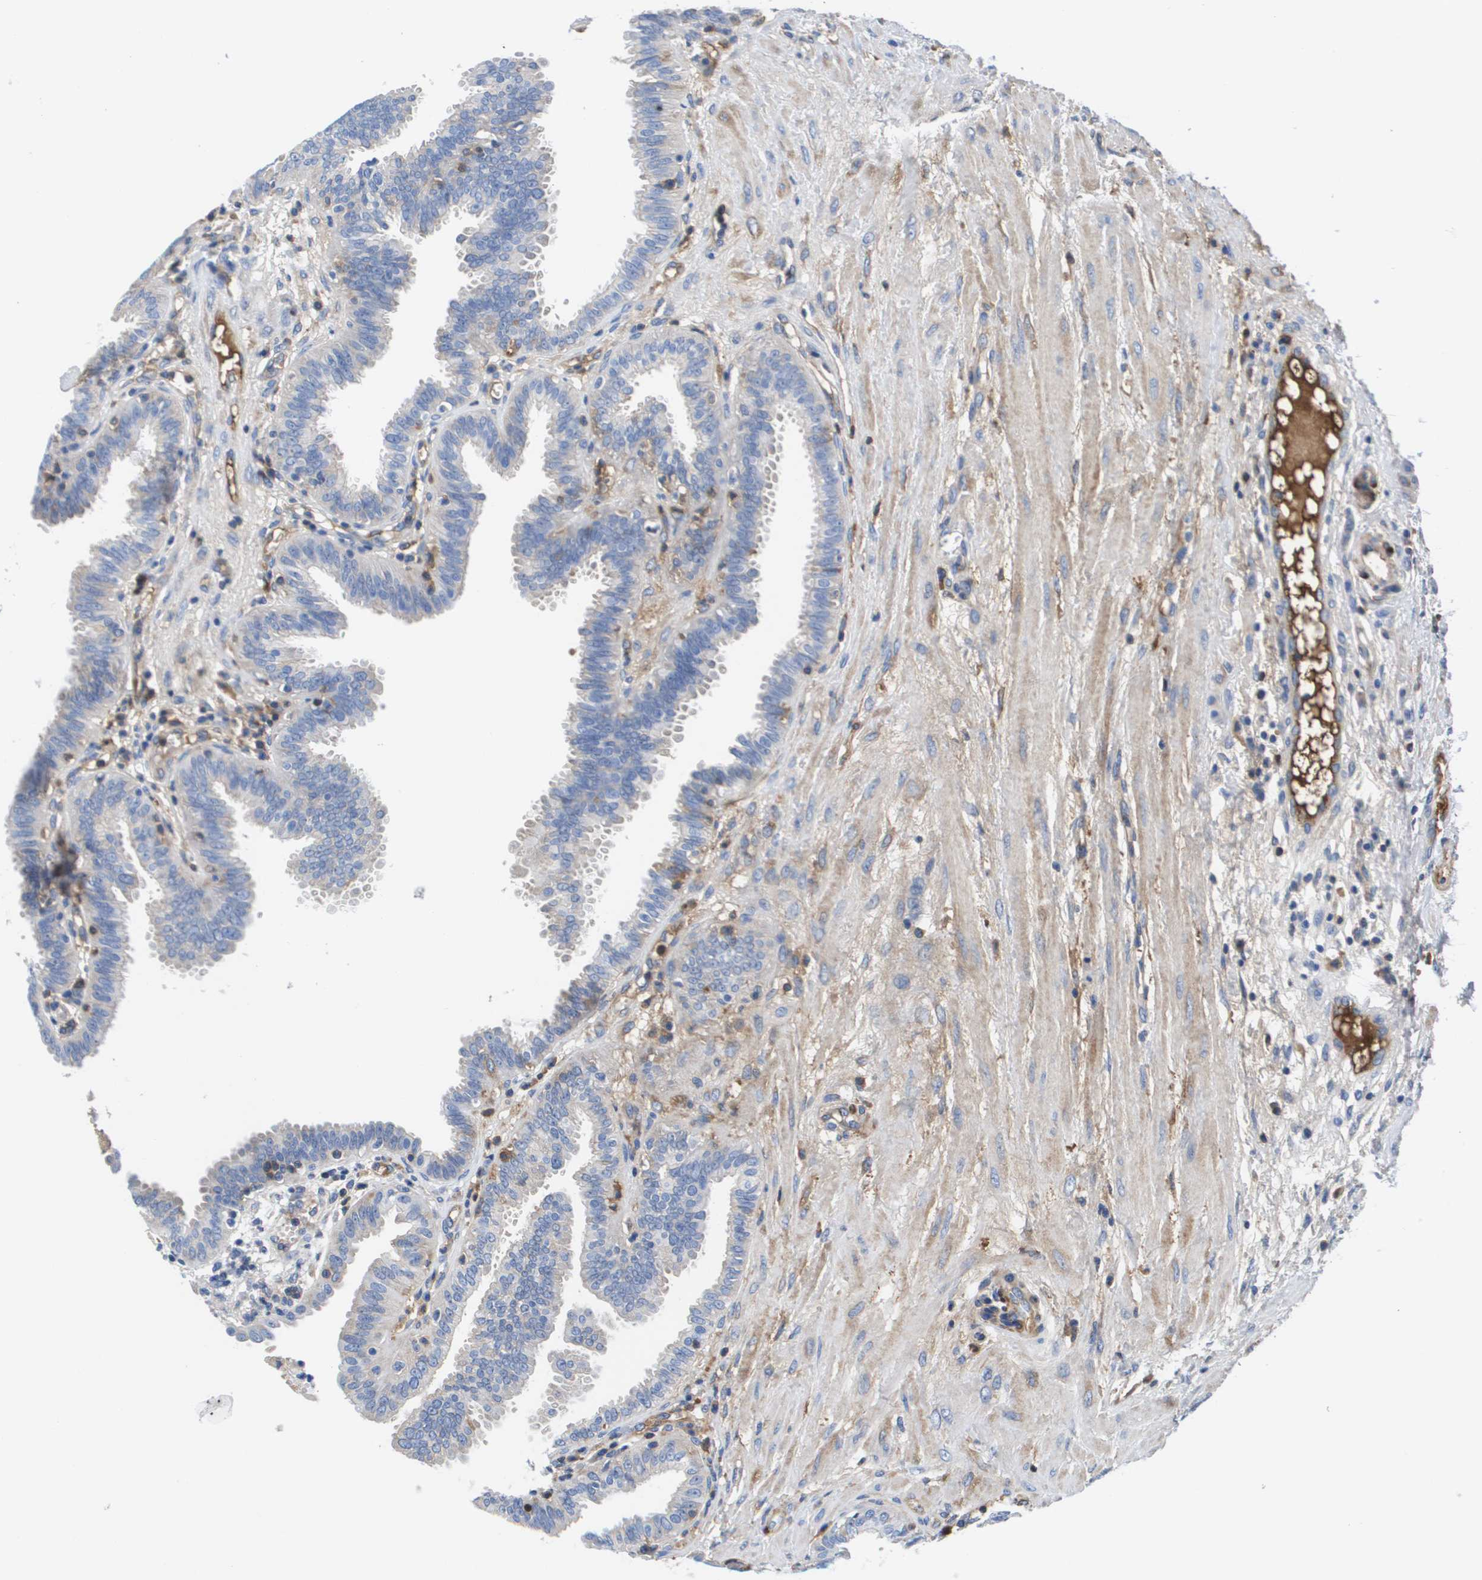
{"staining": {"intensity": "negative", "quantity": "none", "location": "none"}, "tissue": "fallopian tube", "cell_type": "Glandular cells", "image_type": "normal", "snomed": [{"axis": "morphology", "description": "Normal tissue, NOS"}, {"axis": "topography", "description": "Fallopian tube"}, {"axis": "topography", "description": "Placenta"}], "caption": "Immunohistochemistry of normal fallopian tube displays no expression in glandular cells. The staining was performed using DAB (3,3'-diaminobenzidine) to visualize the protein expression in brown, while the nuclei were stained in blue with hematoxylin (Magnification: 20x).", "gene": "APOA1", "patient": {"sex": "female", "age": 32}}